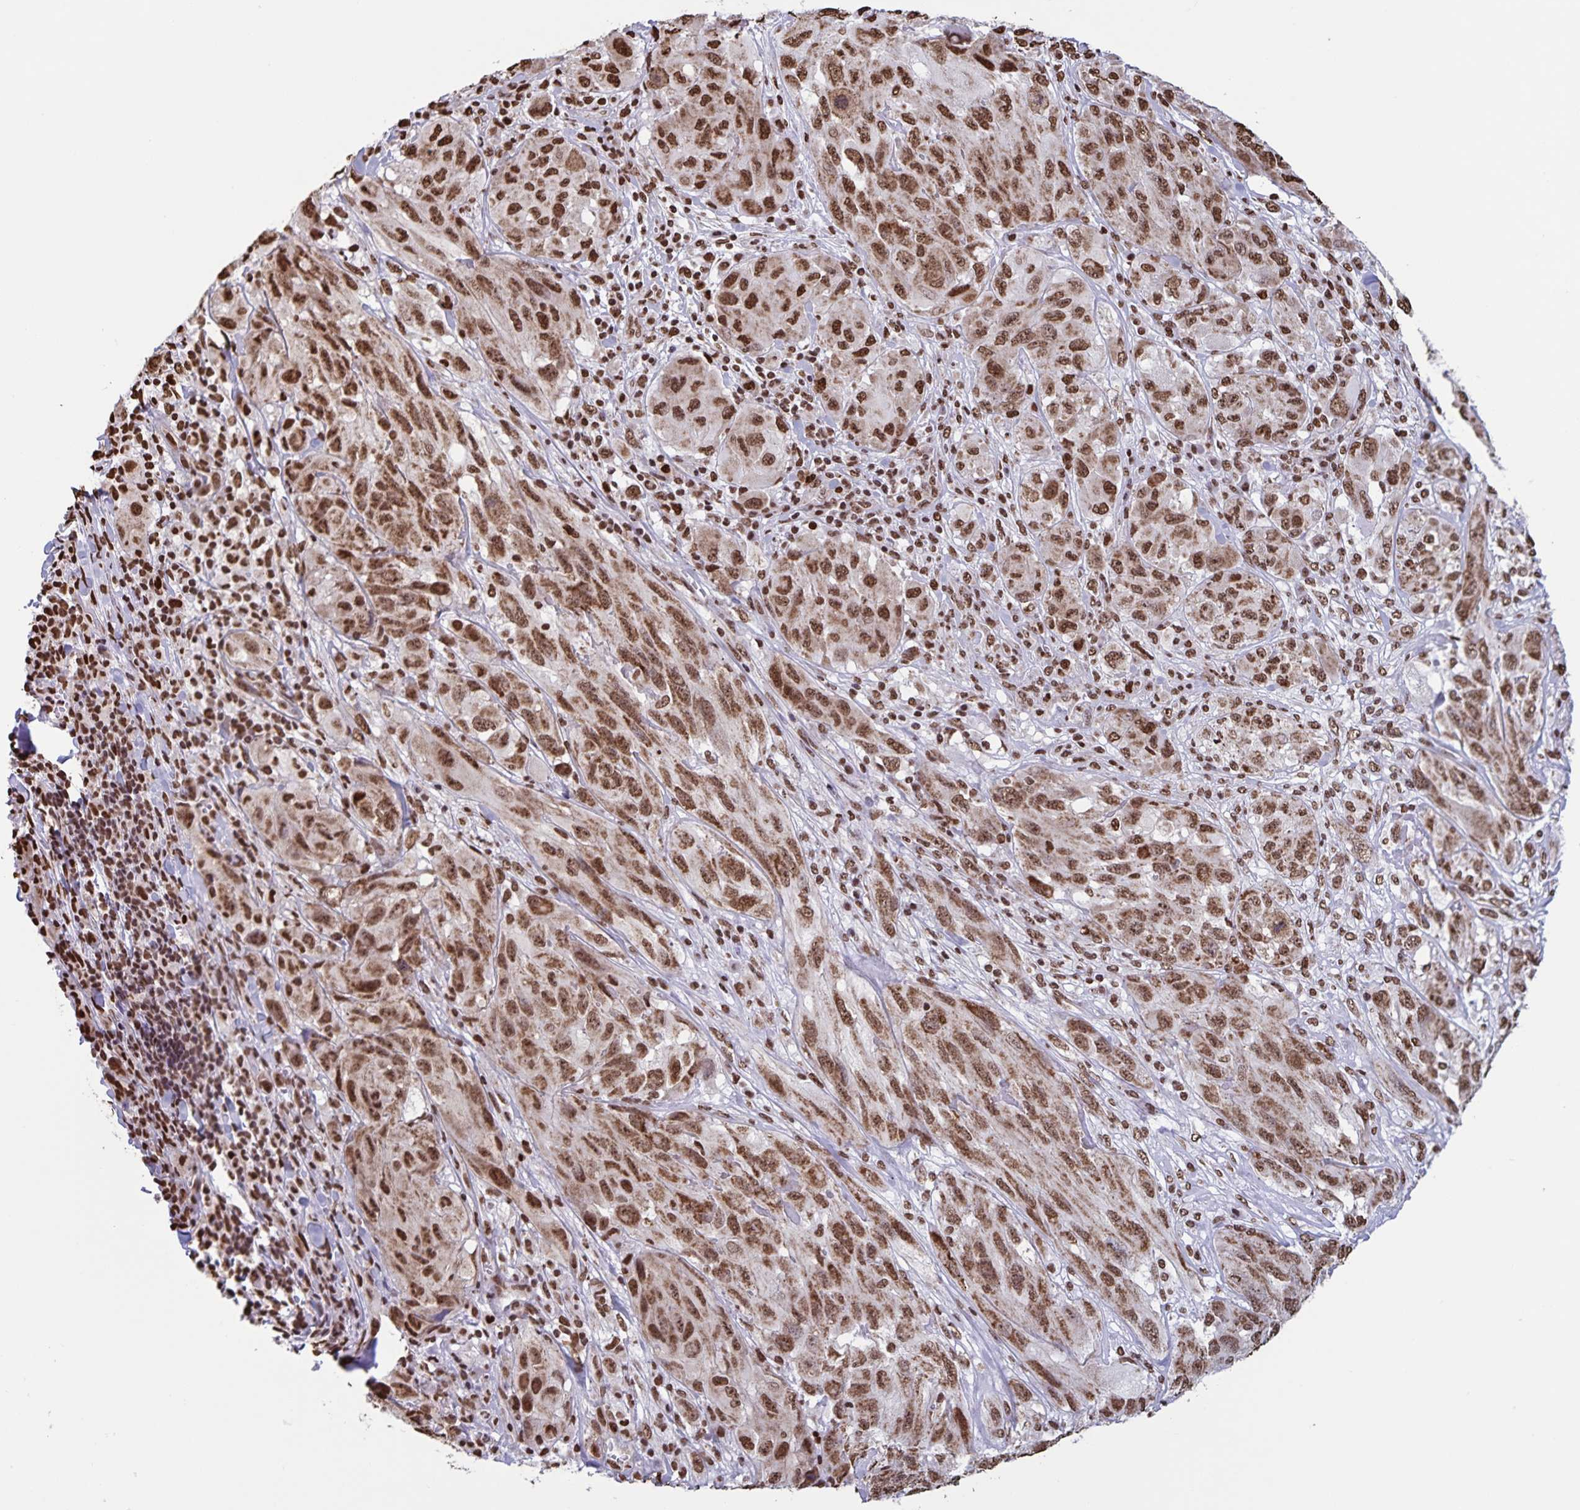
{"staining": {"intensity": "moderate", "quantity": ">75%", "location": "nuclear"}, "tissue": "melanoma", "cell_type": "Tumor cells", "image_type": "cancer", "snomed": [{"axis": "morphology", "description": "Malignant melanoma, NOS"}, {"axis": "topography", "description": "Skin"}], "caption": "DAB (3,3'-diaminobenzidine) immunohistochemical staining of human melanoma reveals moderate nuclear protein staining in approximately >75% of tumor cells.", "gene": "DUT", "patient": {"sex": "female", "age": 91}}